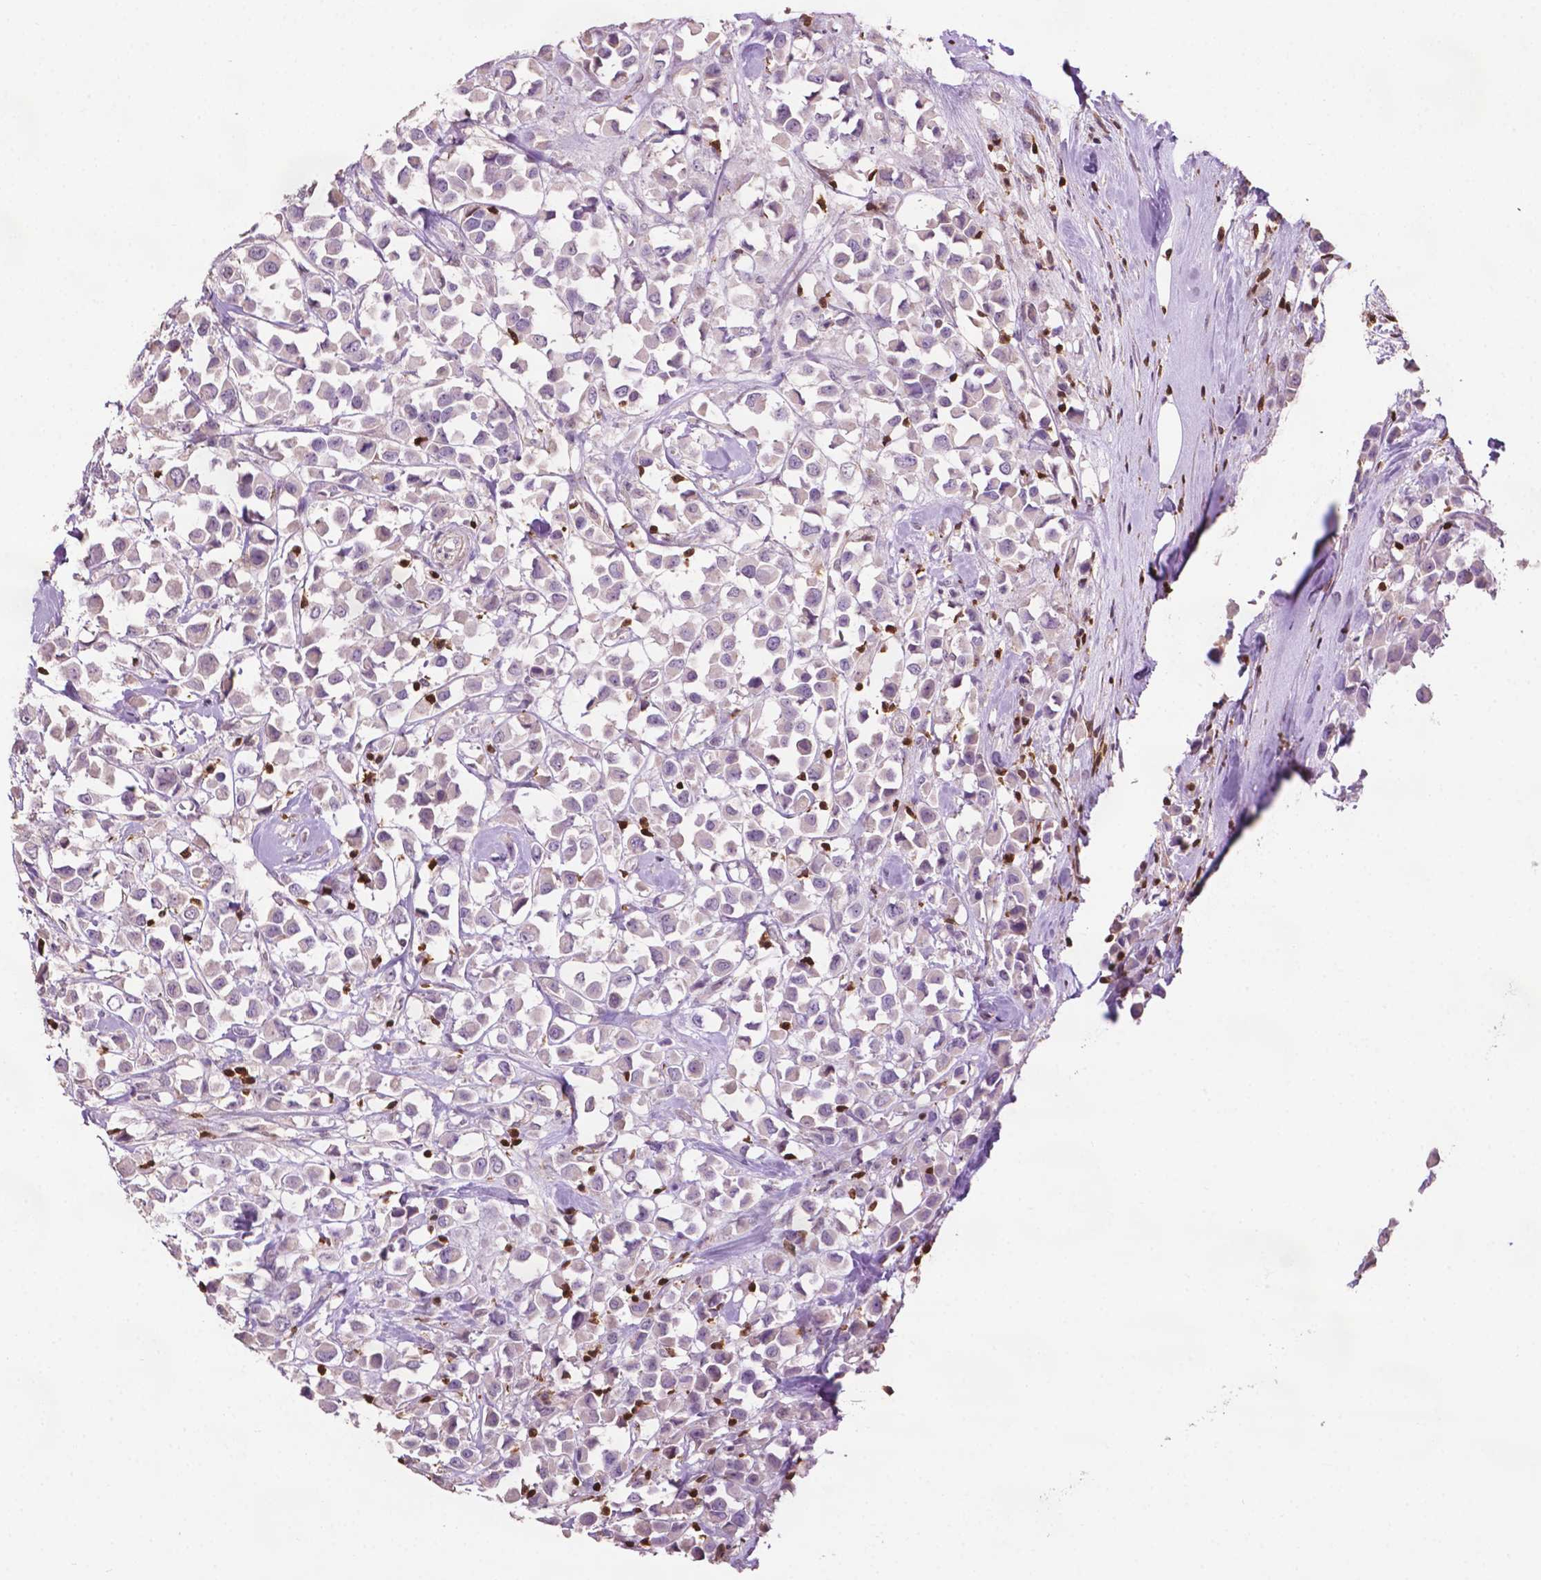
{"staining": {"intensity": "negative", "quantity": "none", "location": "none"}, "tissue": "breast cancer", "cell_type": "Tumor cells", "image_type": "cancer", "snomed": [{"axis": "morphology", "description": "Duct carcinoma"}, {"axis": "topography", "description": "Breast"}], "caption": "An image of breast cancer stained for a protein demonstrates no brown staining in tumor cells.", "gene": "TBC1D10C", "patient": {"sex": "female", "age": 61}}